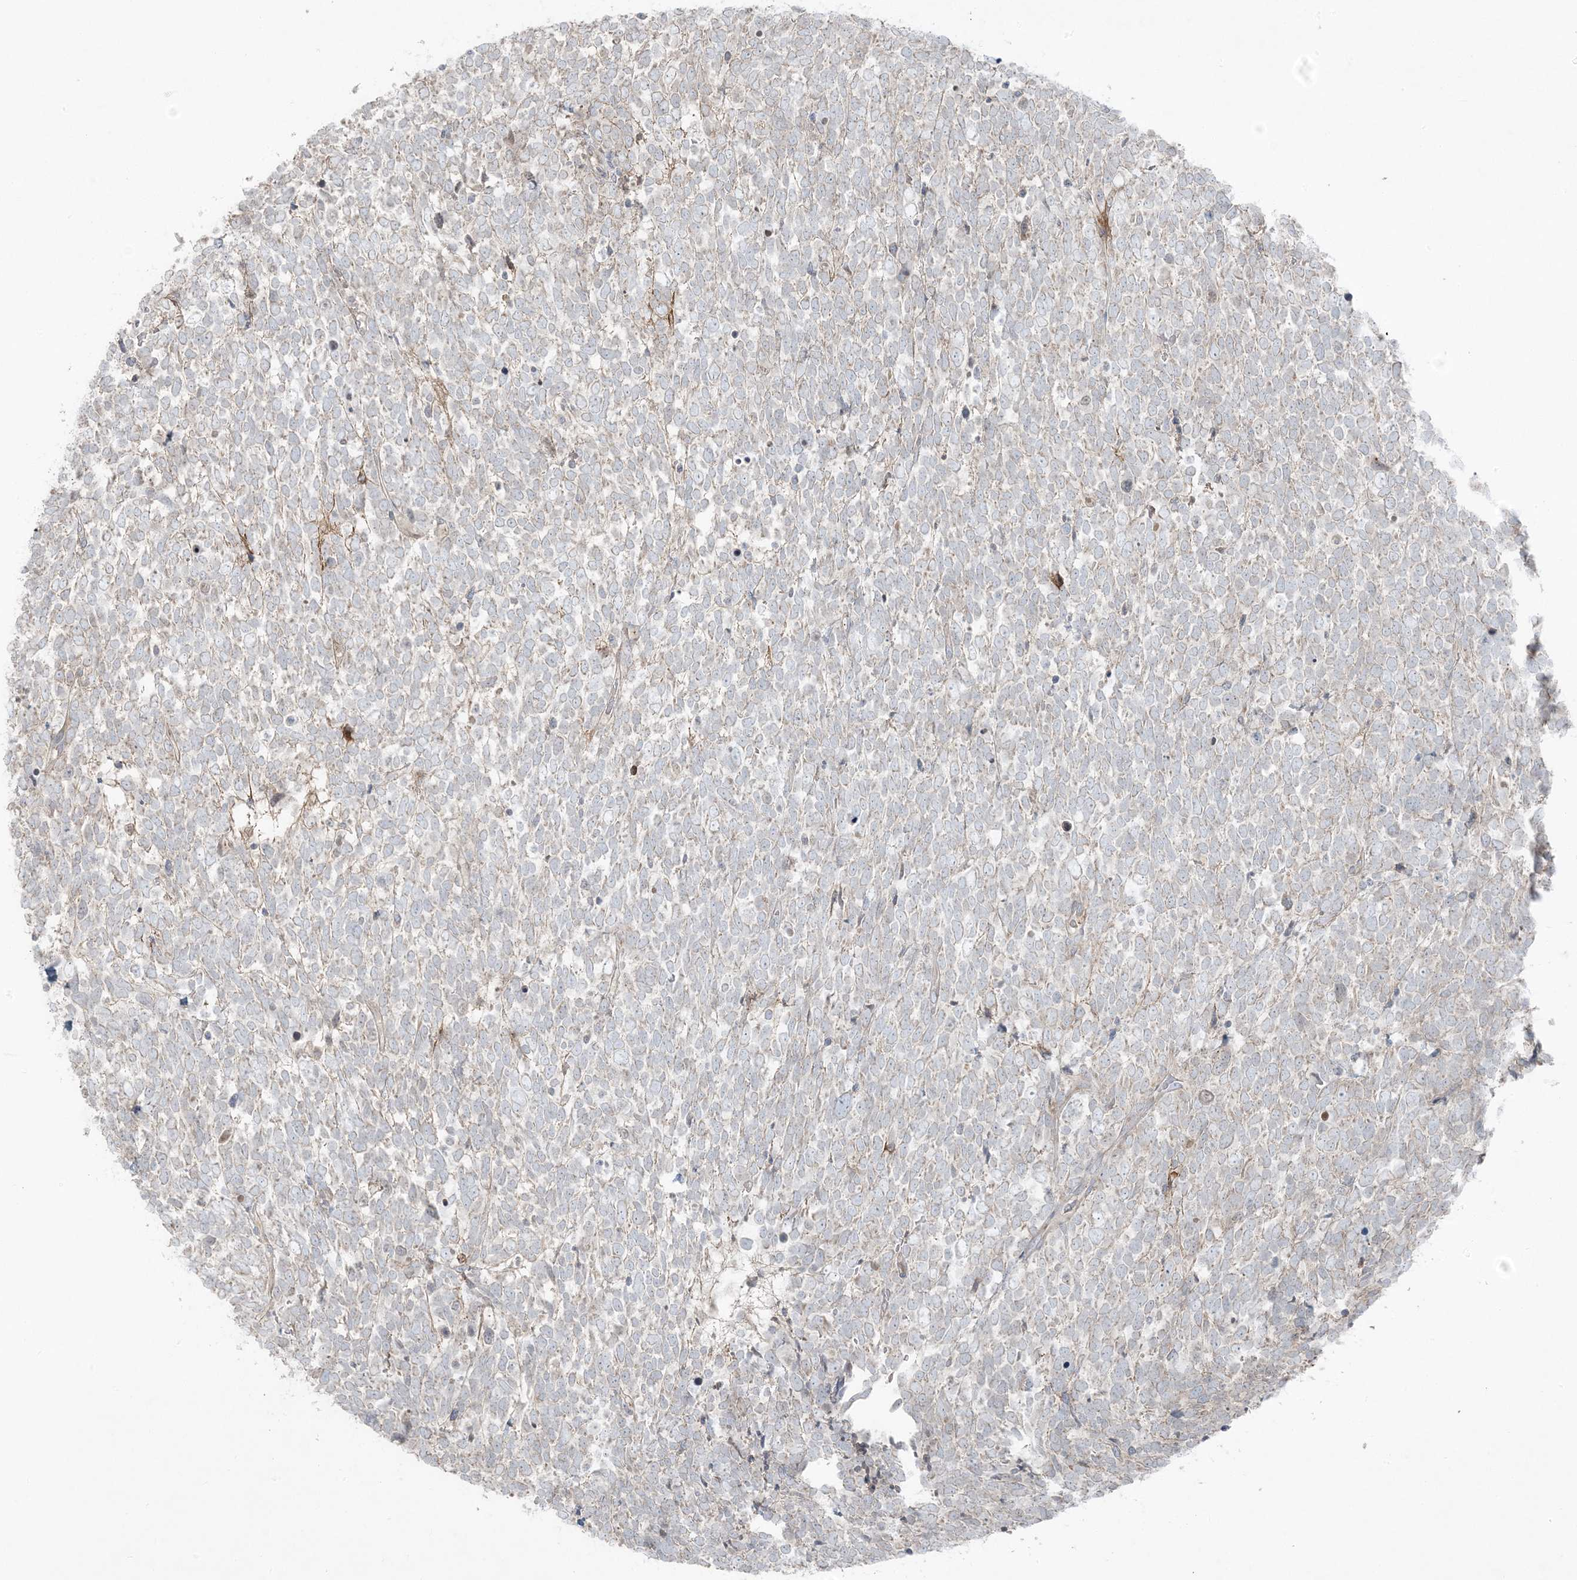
{"staining": {"intensity": "negative", "quantity": "none", "location": "none"}, "tissue": "urothelial cancer", "cell_type": "Tumor cells", "image_type": "cancer", "snomed": [{"axis": "morphology", "description": "Urothelial carcinoma, High grade"}, {"axis": "topography", "description": "Urinary bladder"}], "caption": "A high-resolution photomicrograph shows immunohistochemistry staining of high-grade urothelial carcinoma, which exhibits no significant staining in tumor cells.", "gene": "ZNF263", "patient": {"sex": "female", "age": 82}}